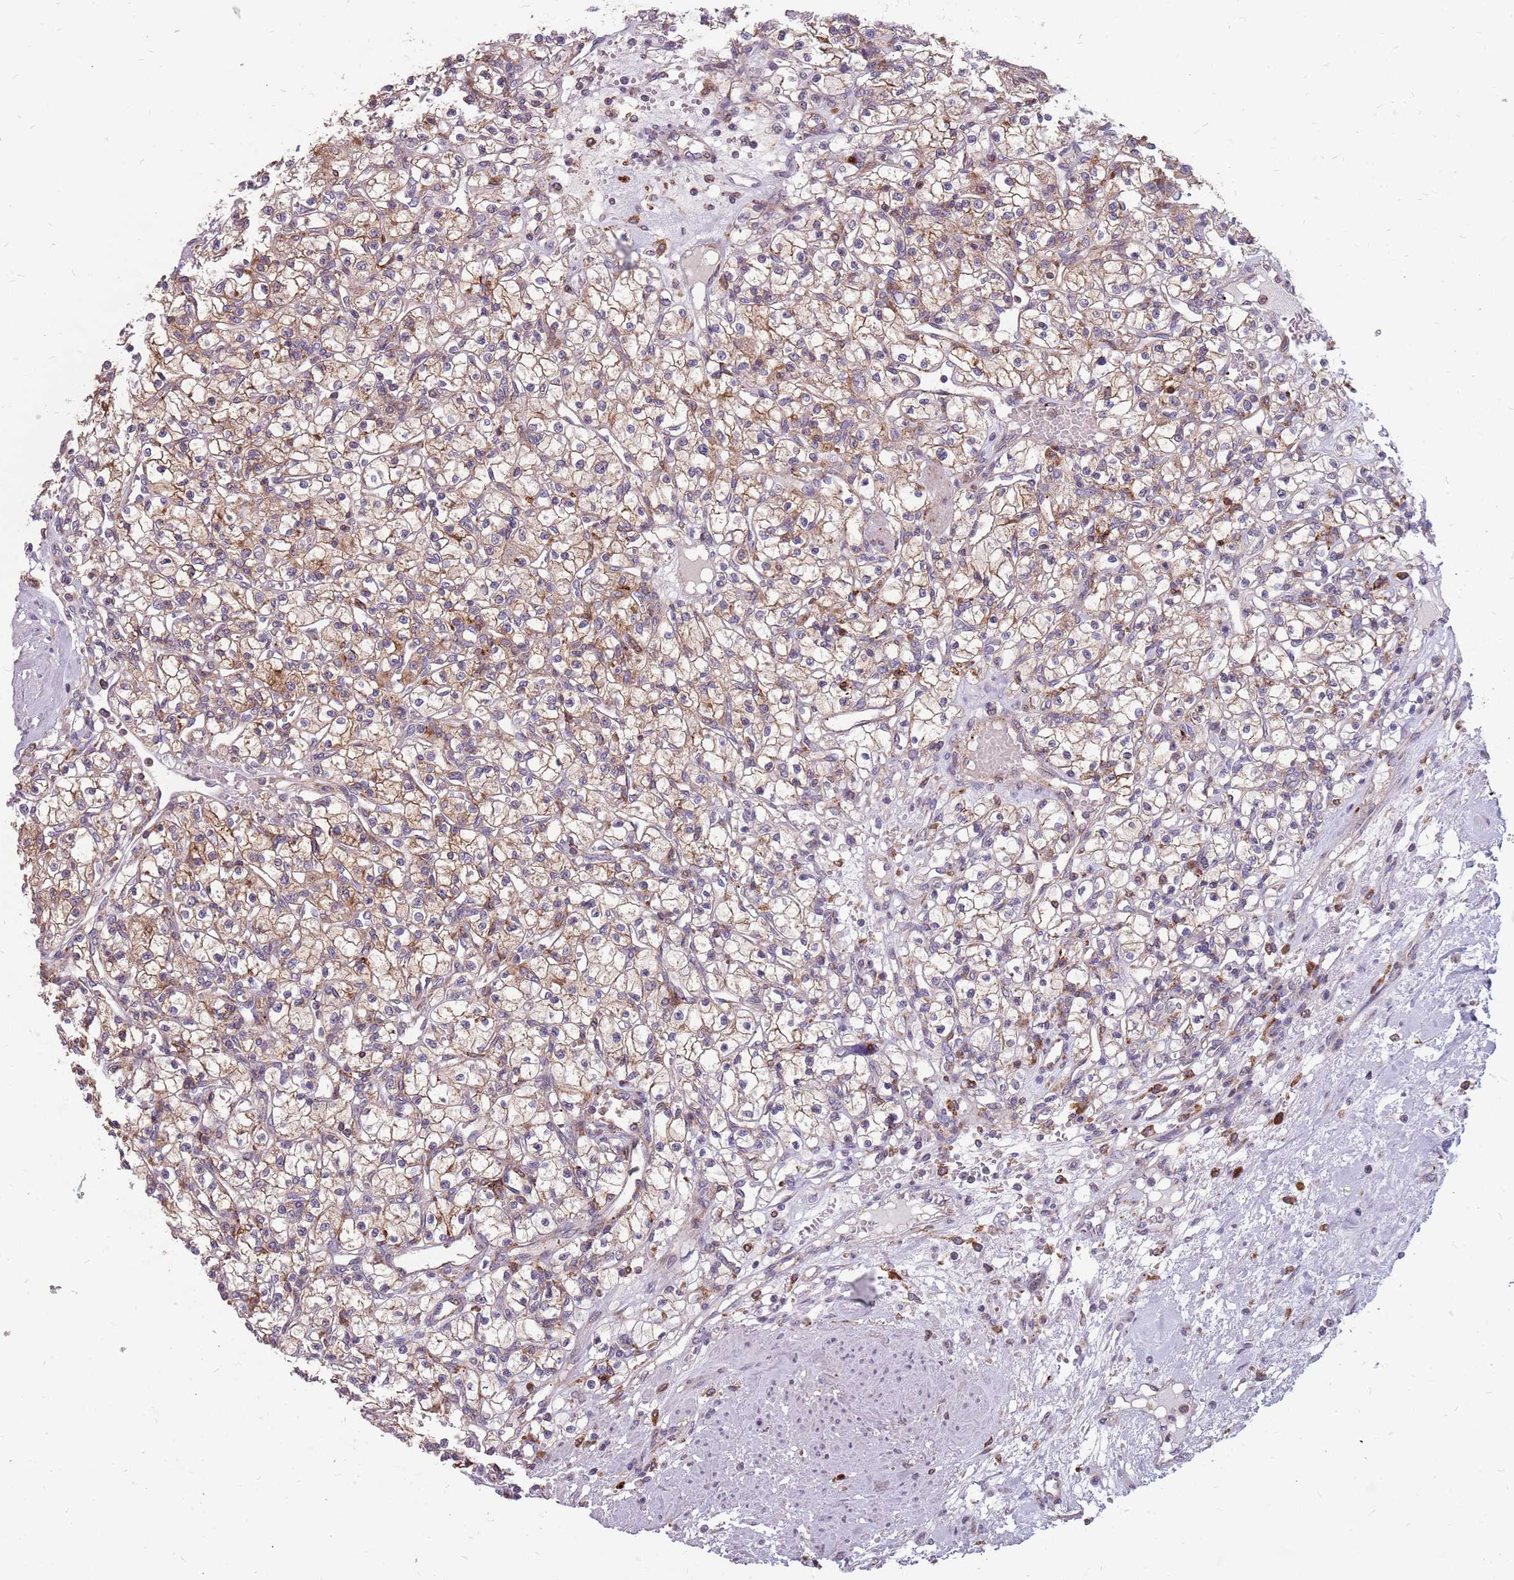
{"staining": {"intensity": "weak", "quantity": "25%-75%", "location": "cytoplasmic/membranous"}, "tissue": "renal cancer", "cell_type": "Tumor cells", "image_type": "cancer", "snomed": [{"axis": "morphology", "description": "Adenocarcinoma, NOS"}, {"axis": "topography", "description": "Kidney"}], "caption": "Weak cytoplasmic/membranous protein positivity is present in about 25%-75% of tumor cells in renal cancer (adenocarcinoma).", "gene": "NME4", "patient": {"sex": "female", "age": 59}}